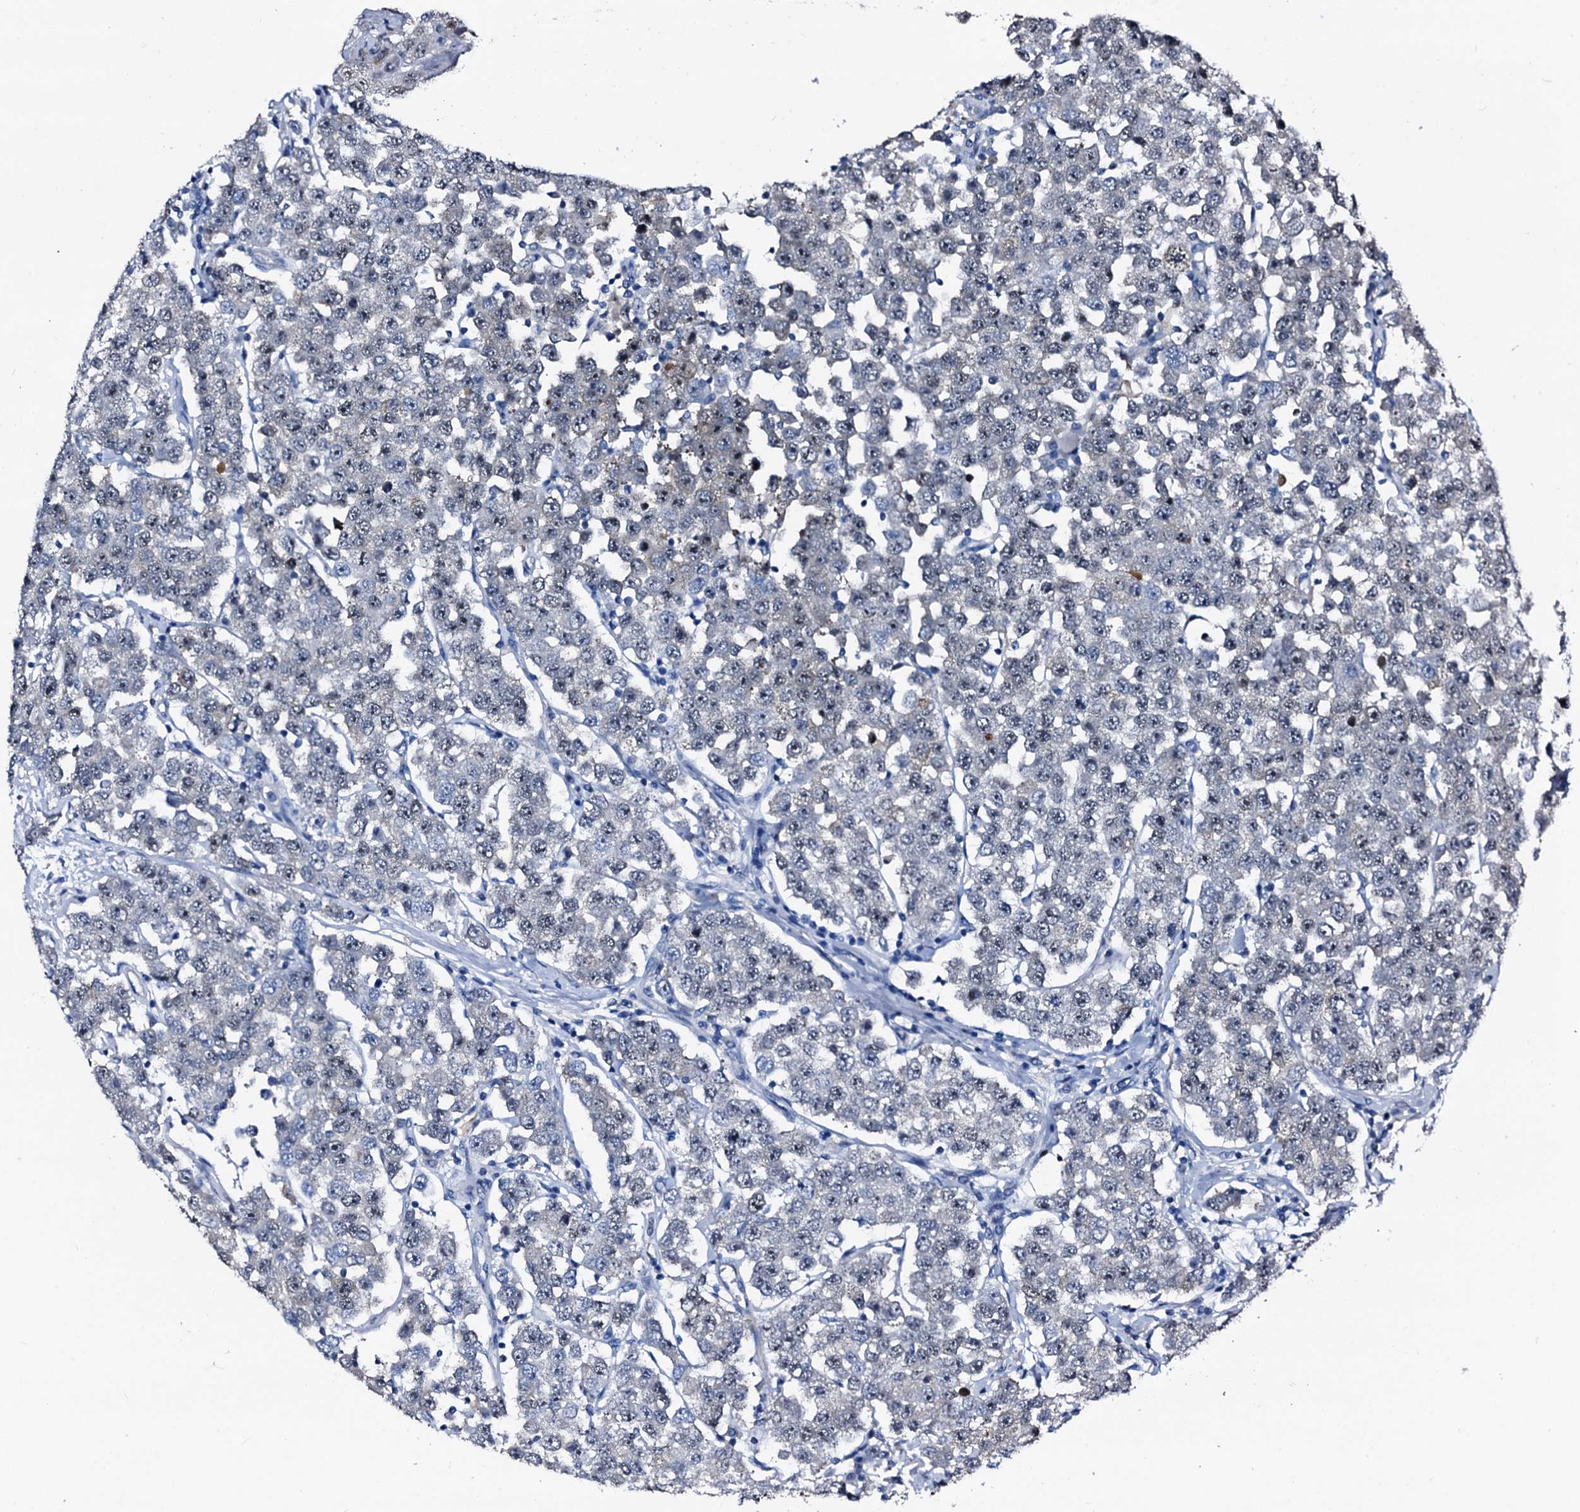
{"staining": {"intensity": "weak", "quantity": "<25%", "location": "nuclear"}, "tissue": "testis cancer", "cell_type": "Tumor cells", "image_type": "cancer", "snomed": [{"axis": "morphology", "description": "Seminoma, NOS"}, {"axis": "topography", "description": "Testis"}], "caption": "This is a photomicrograph of IHC staining of testis seminoma, which shows no expression in tumor cells. The staining was performed using DAB (3,3'-diaminobenzidine) to visualize the protein expression in brown, while the nuclei were stained in blue with hematoxylin (Magnification: 20x).", "gene": "EMG1", "patient": {"sex": "male", "age": 28}}